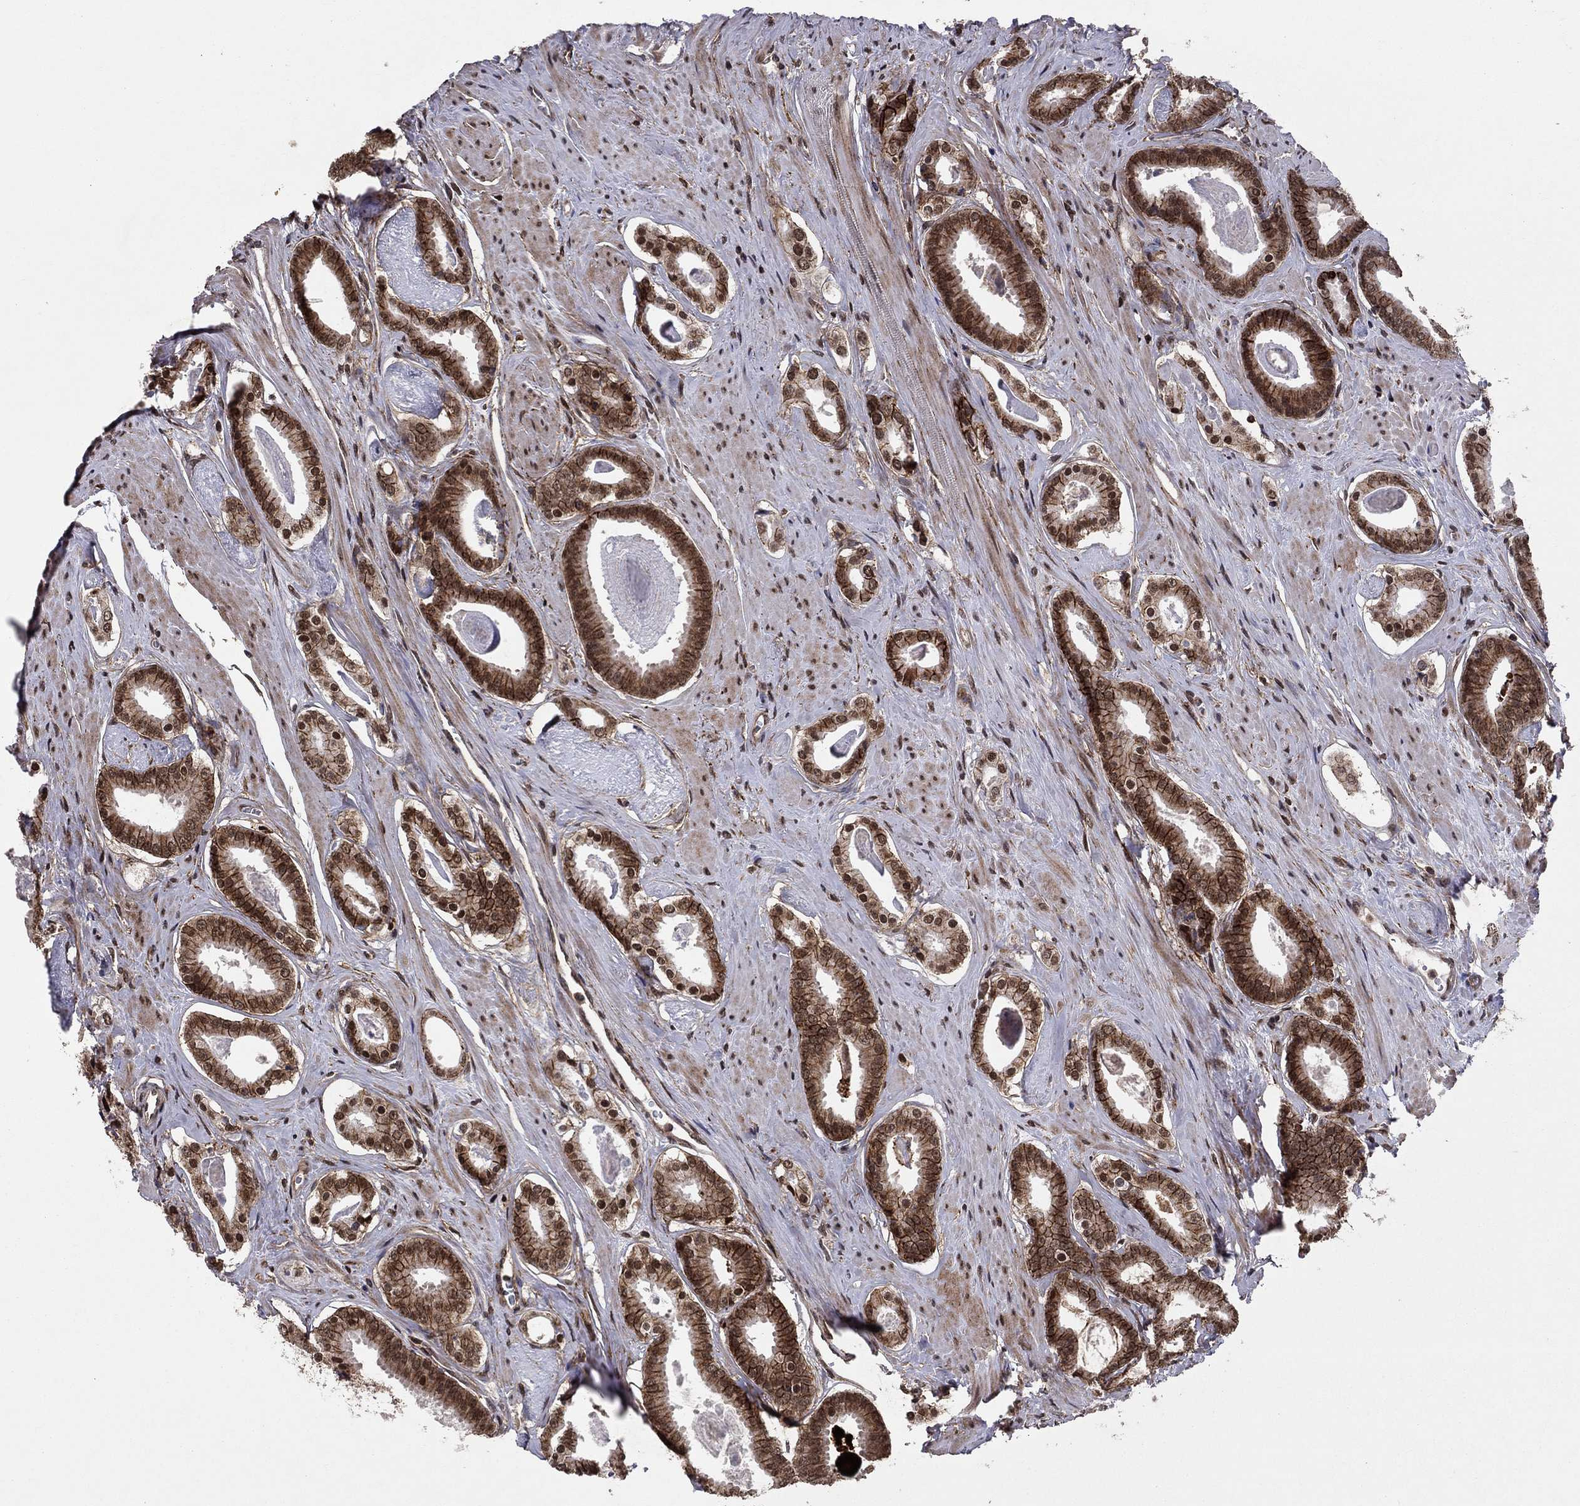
{"staining": {"intensity": "strong", "quantity": ">75%", "location": "cytoplasmic/membranous,nuclear"}, "tissue": "prostate cancer", "cell_type": "Tumor cells", "image_type": "cancer", "snomed": [{"axis": "morphology", "description": "Adenocarcinoma, NOS"}, {"axis": "topography", "description": "Prostate"}], "caption": "Immunohistochemical staining of prostate cancer (adenocarcinoma) shows strong cytoplasmic/membranous and nuclear protein expression in approximately >75% of tumor cells.", "gene": "SSX2IP", "patient": {"sex": "male", "age": 61}}